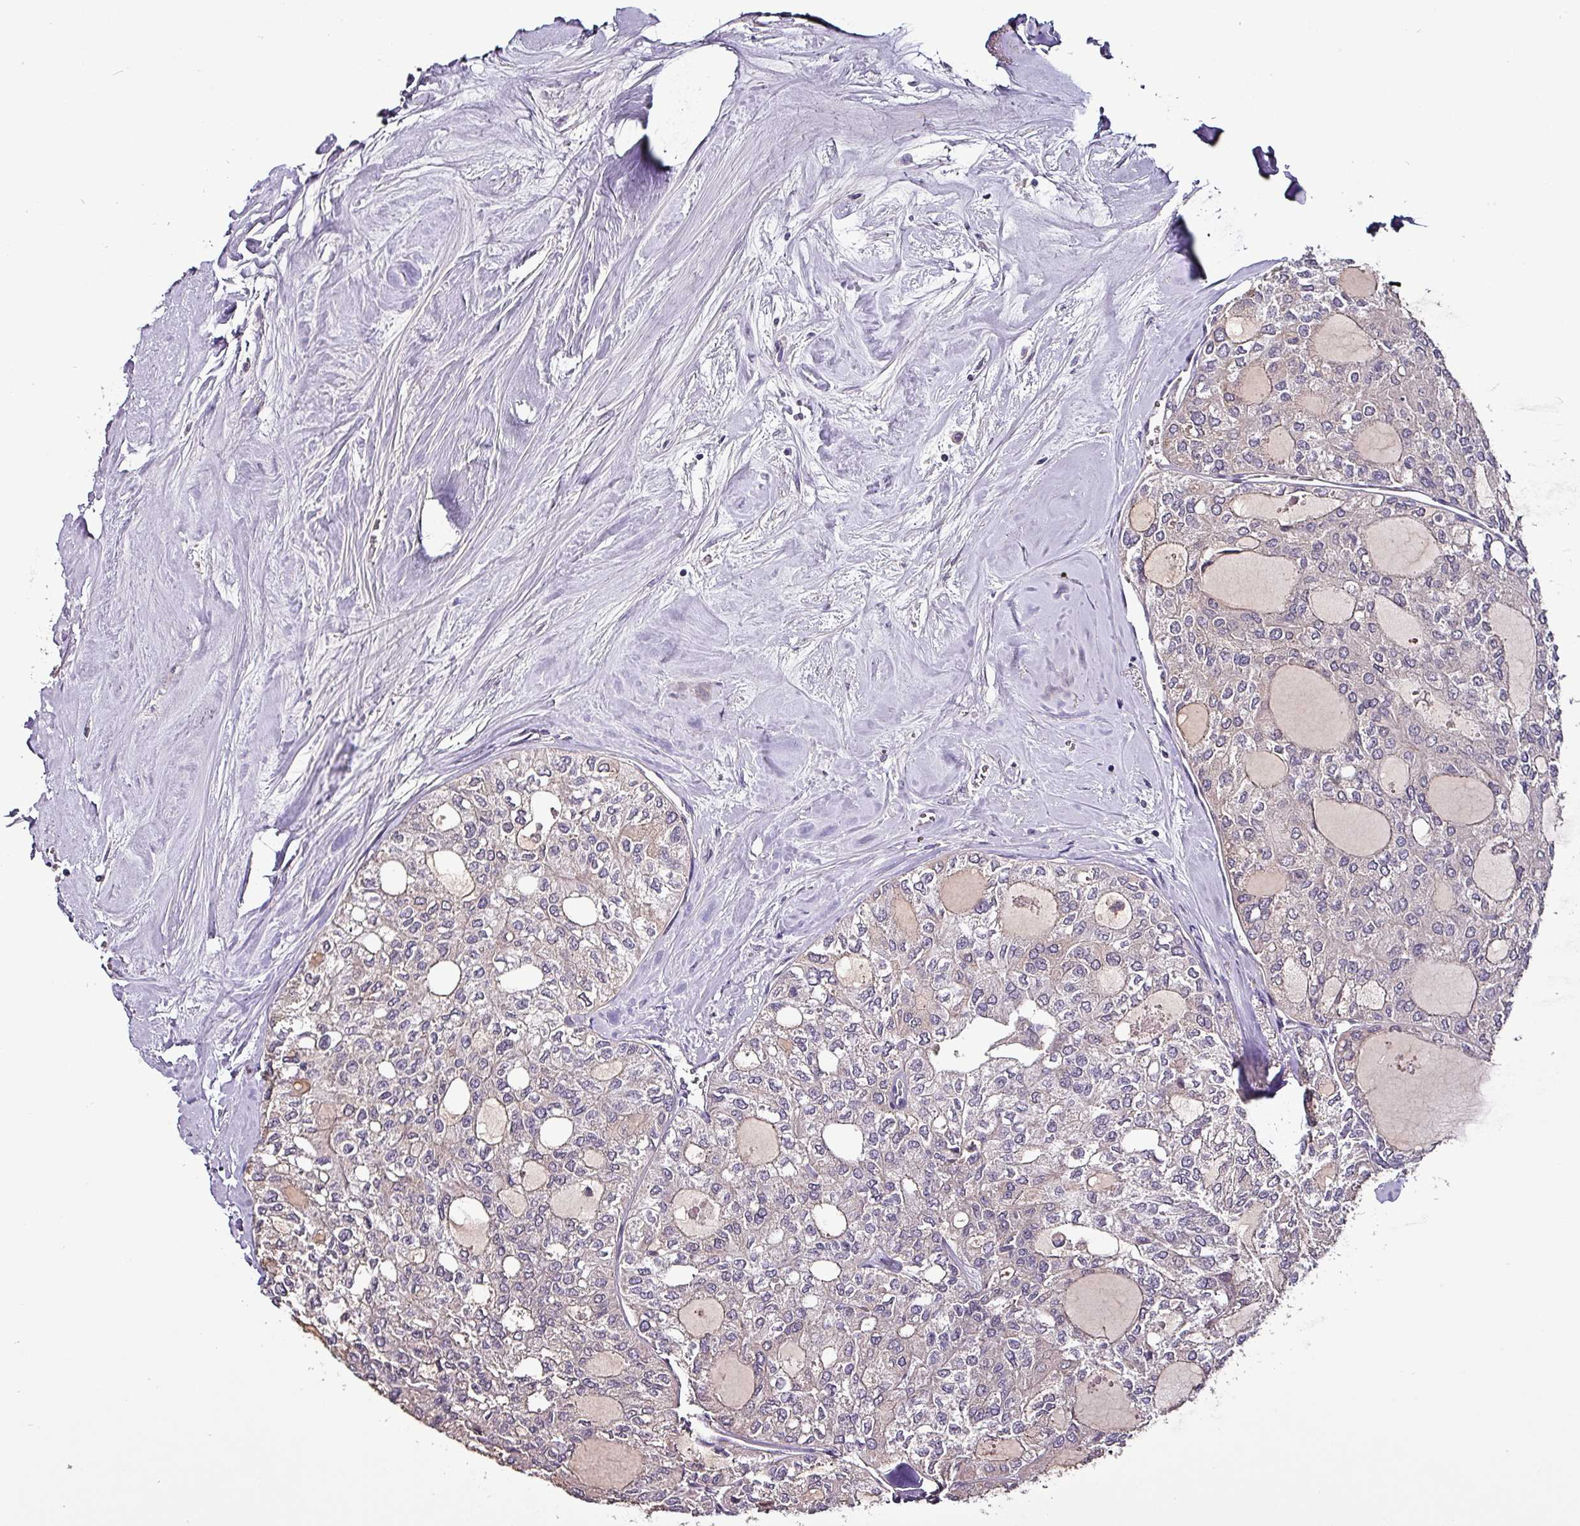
{"staining": {"intensity": "negative", "quantity": "none", "location": "none"}, "tissue": "thyroid cancer", "cell_type": "Tumor cells", "image_type": "cancer", "snomed": [{"axis": "morphology", "description": "Follicular adenoma carcinoma, NOS"}, {"axis": "topography", "description": "Thyroid gland"}], "caption": "Immunohistochemistry of thyroid cancer (follicular adenoma carcinoma) exhibits no staining in tumor cells.", "gene": "GRAPL", "patient": {"sex": "male", "age": 75}}